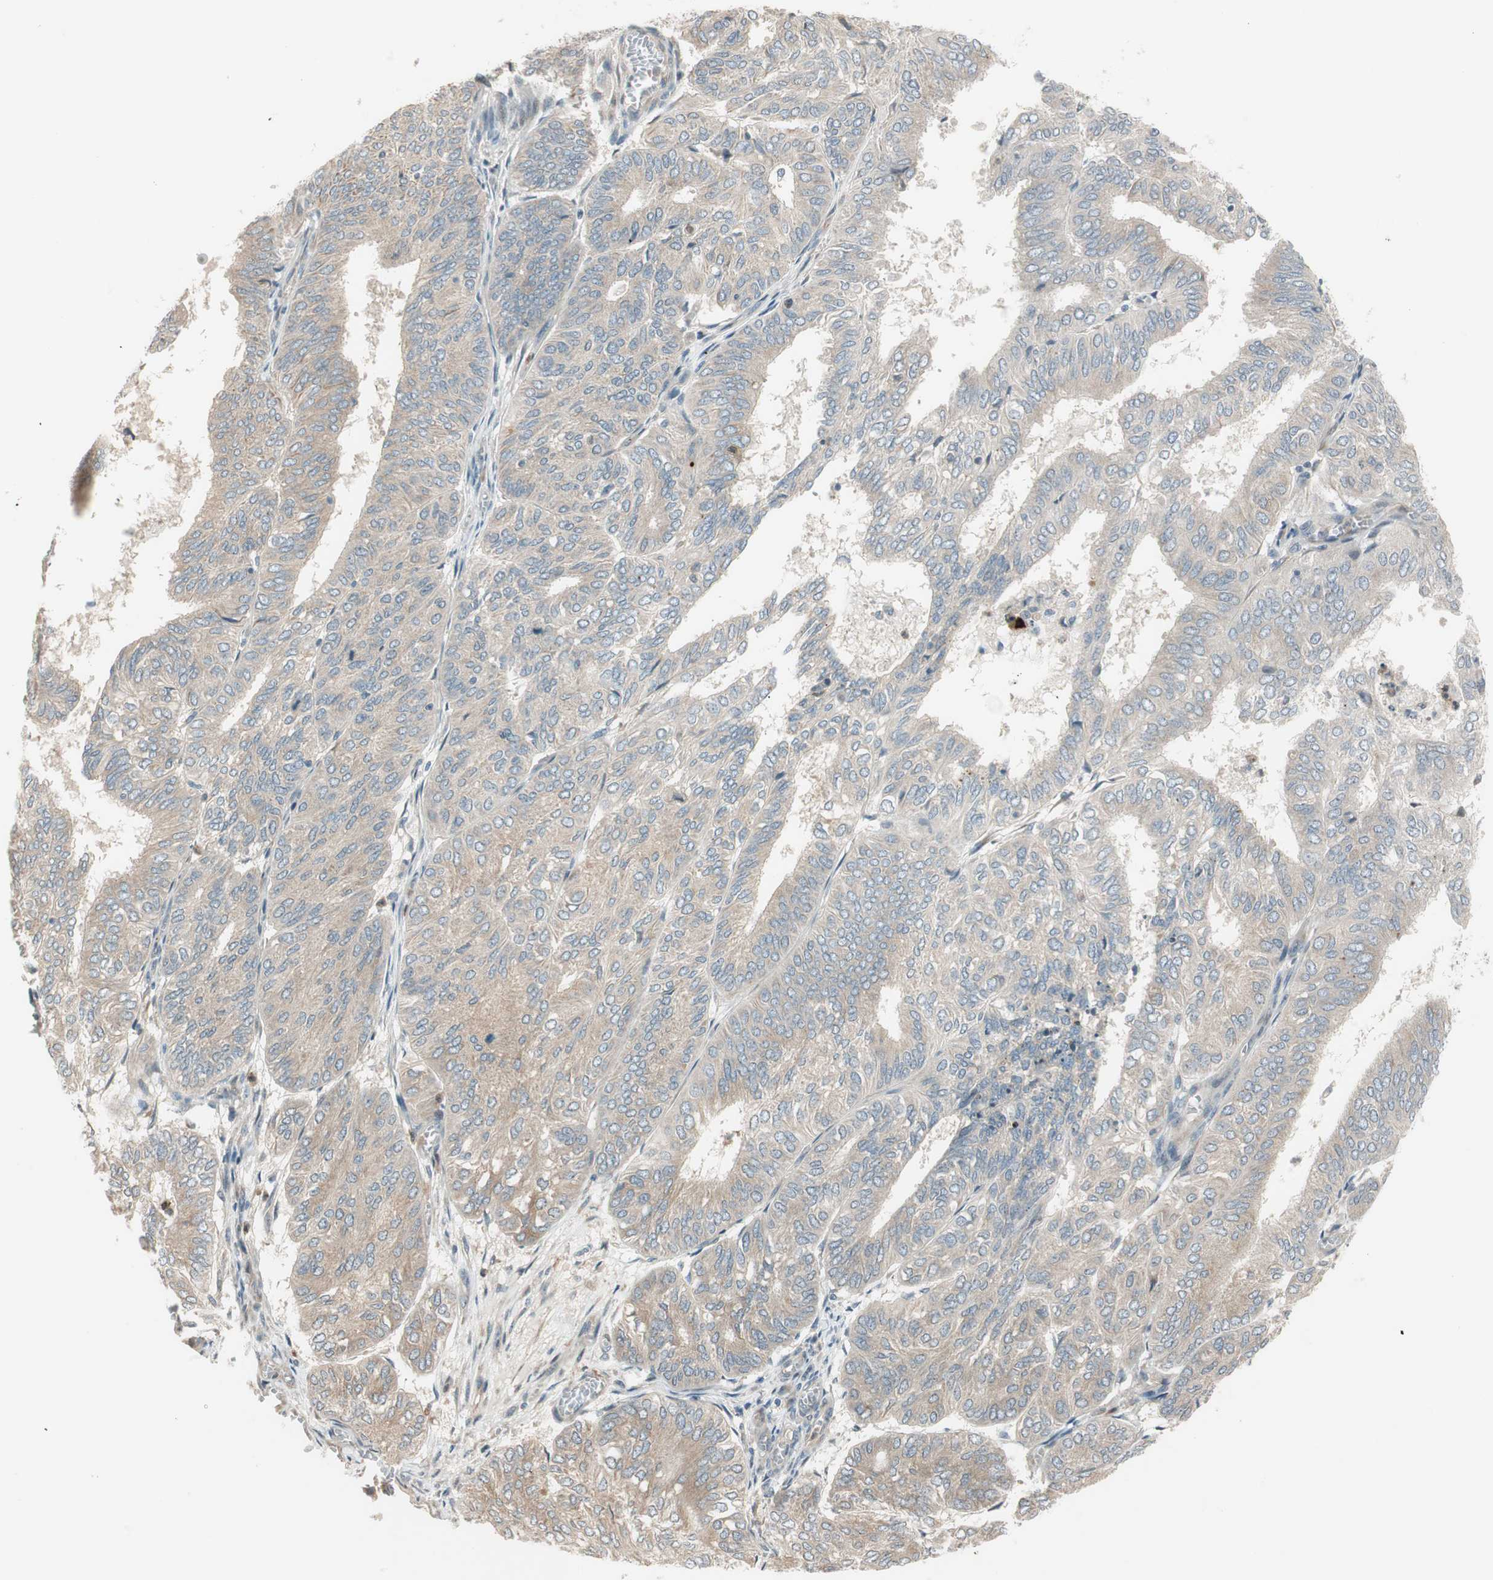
{"staining": {"intensity": "weak", "quantity": ">75%", "location": "cytoplasmic/membranous"}, "tissue": "endometrial cancer", "cell_type": "Tumor cells", "image_type": "cancer", "snomed": [{"axis": "morphology", "description": "Adenocarcinoma, NOS"}, {"axis": "topography", "description": "Uterus"}], "caption": "DAB (3,3'-diaminobenzidine) immunohistochemical staining of human endometrial cancer displays weak cytoplasmic/membranous protein positivity in approximately >75% of tumor cells.", "gene": "CGRRF1", "patient": {"sex": "female", "age": 60}}